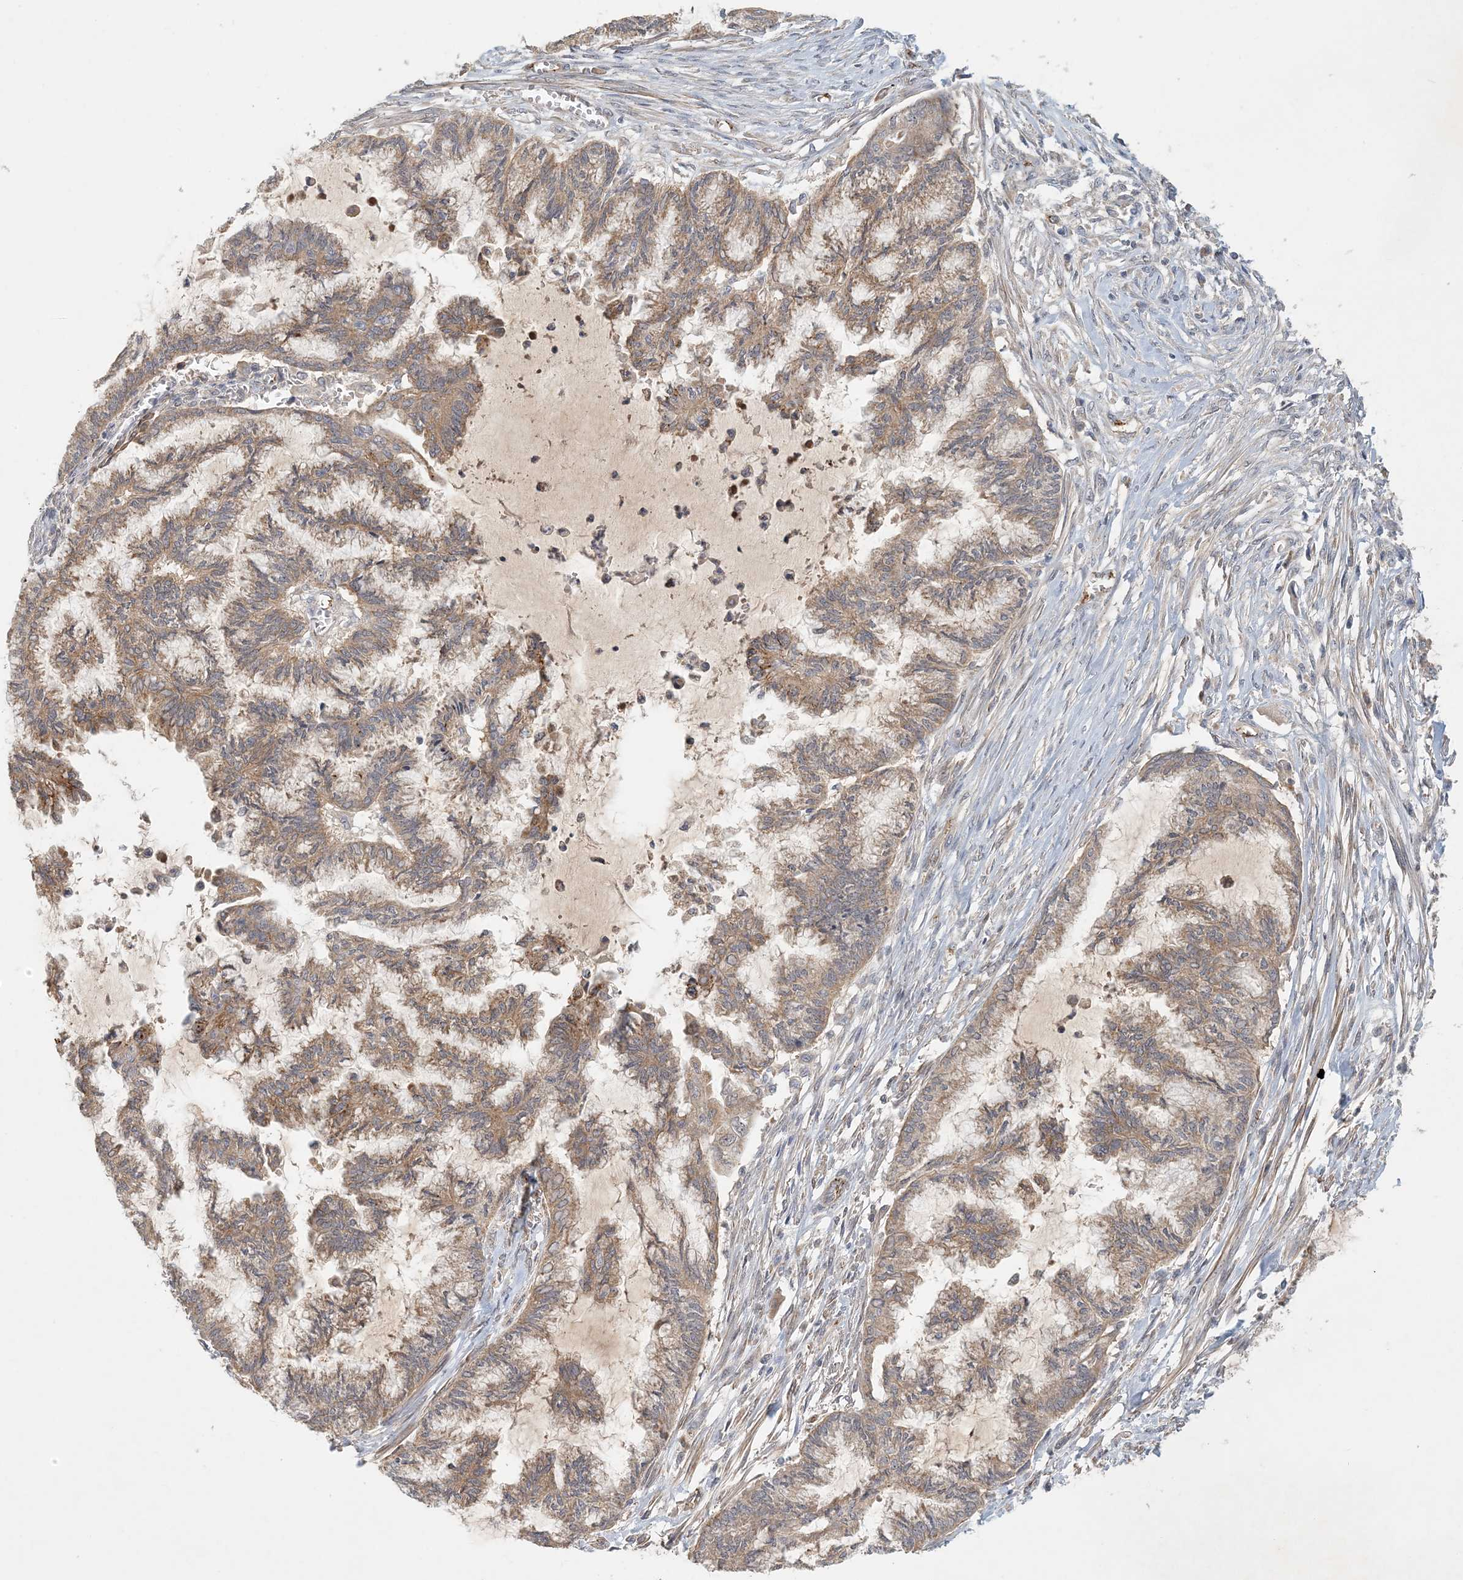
{"staining": {"intensity": "moderate", "quantity": ">75%", "location": "cytoplasmic/membranous"}, "tissue": "endometrial cancer", "cell_type": "Tumor cells", "image_type": "cancer", "snomed": [{"axis": "morphology", "description": "Adenocarcinoma, NOS"}, {"axis": "topography", "description": "Endometrium"}], "caption": "Immunohistochemistry histopathology image of human endometrial adenocarcinoma stained for a protein (brown), which reveals medium levels of moderate cytoplasmic/membranous staining in approximately >75% of tumor cells.", "gene": "ZBTB3", "patient": {"sex": "female", "age": 86}}